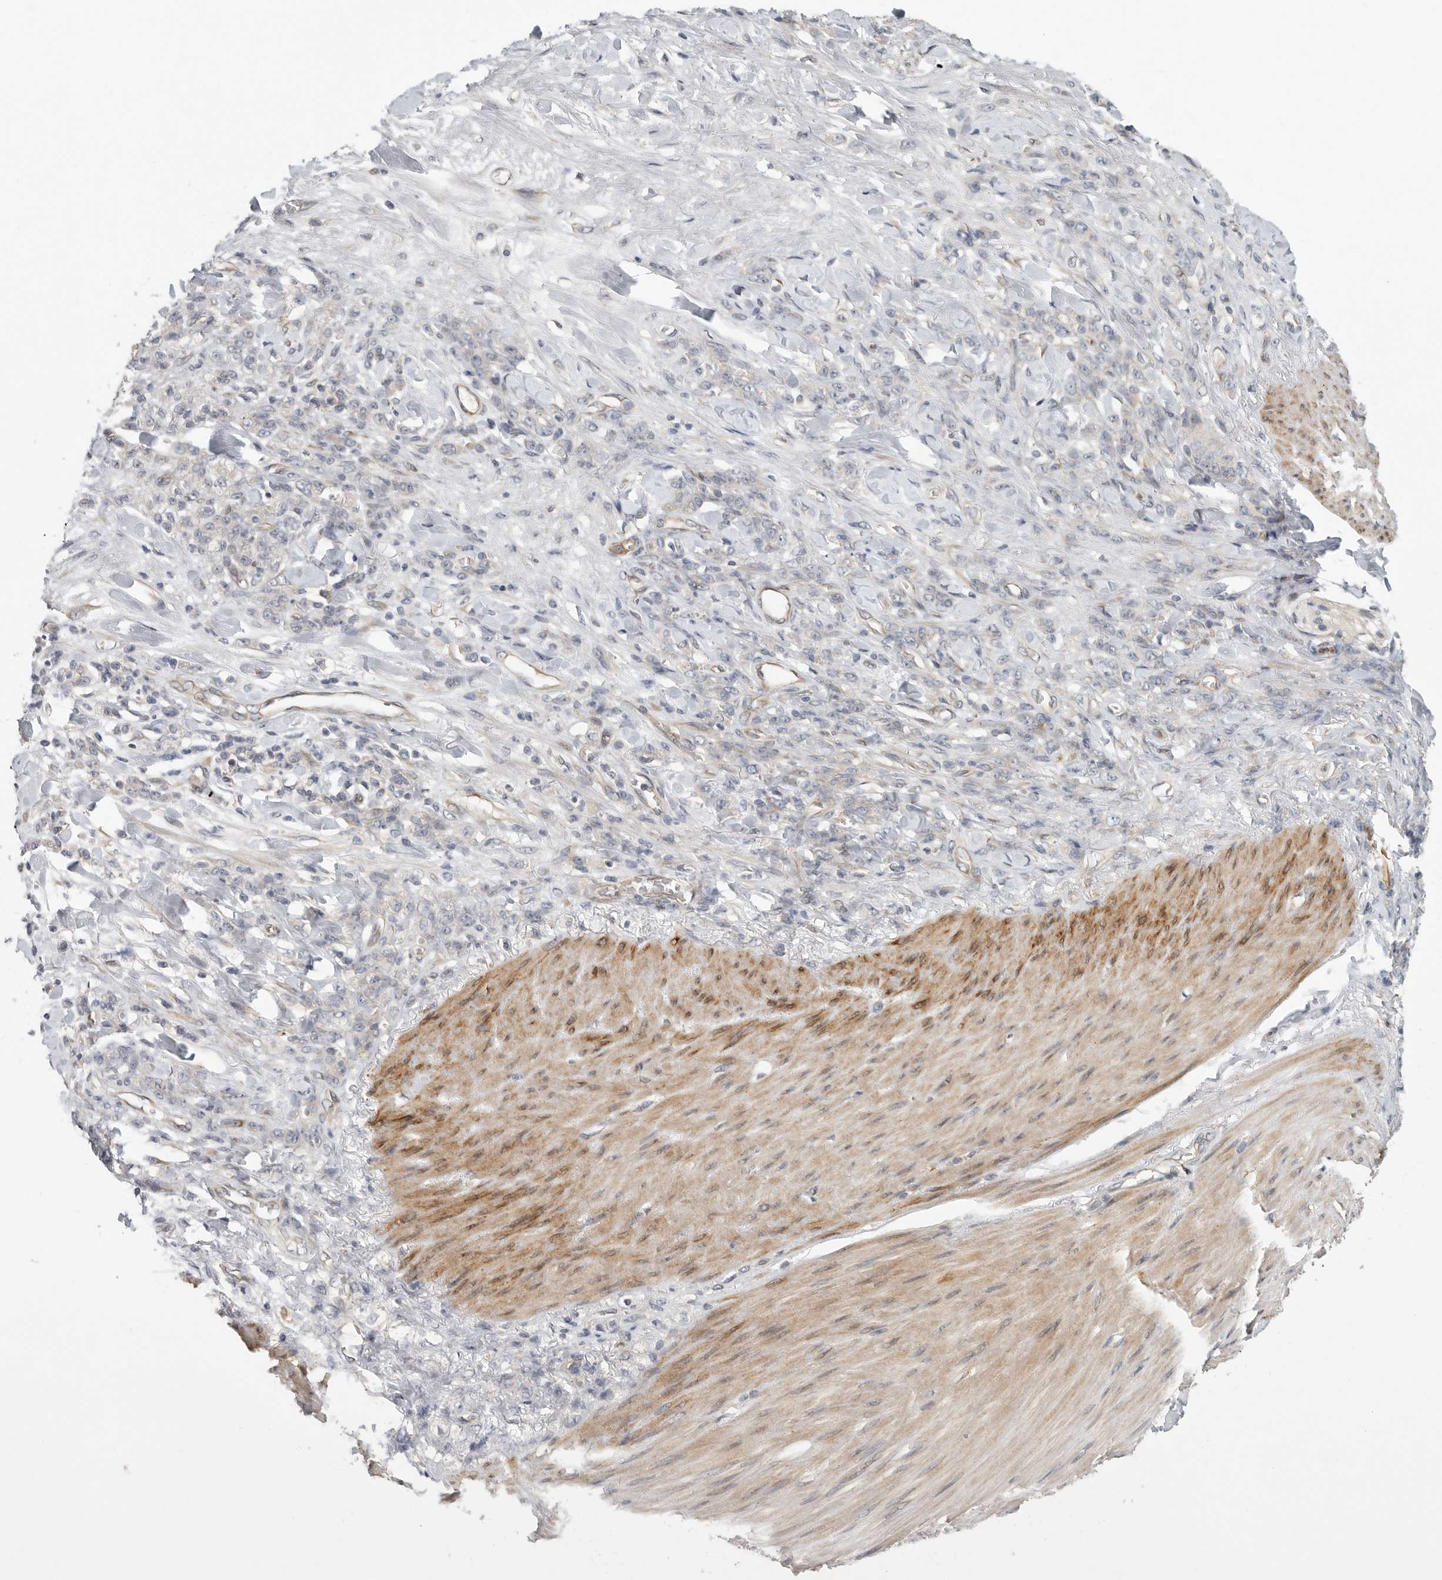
{"staining": {"intensity": "moderate", "quantity": "<25%", "location": "cytoplasmic/membranous"}, "tissue": "stomach cancer", "cell_type": "Tumor cells", "image_type": "cancer", "snomed": [{"axis": "morphology", "description": "Normal tissue, NOS"}, {"axis": "morphology", "description": "Adenocarcinoma, NOS"}, {"axis": "topography", "description": "Stomach"}], "caption": "Tumor cells reveal moderate cytoplasmic/membranous positivity in about <25% of cells in stomach cancer.", "gene": "BCAP29", "patient": {"sex": "male", "age": 82}}